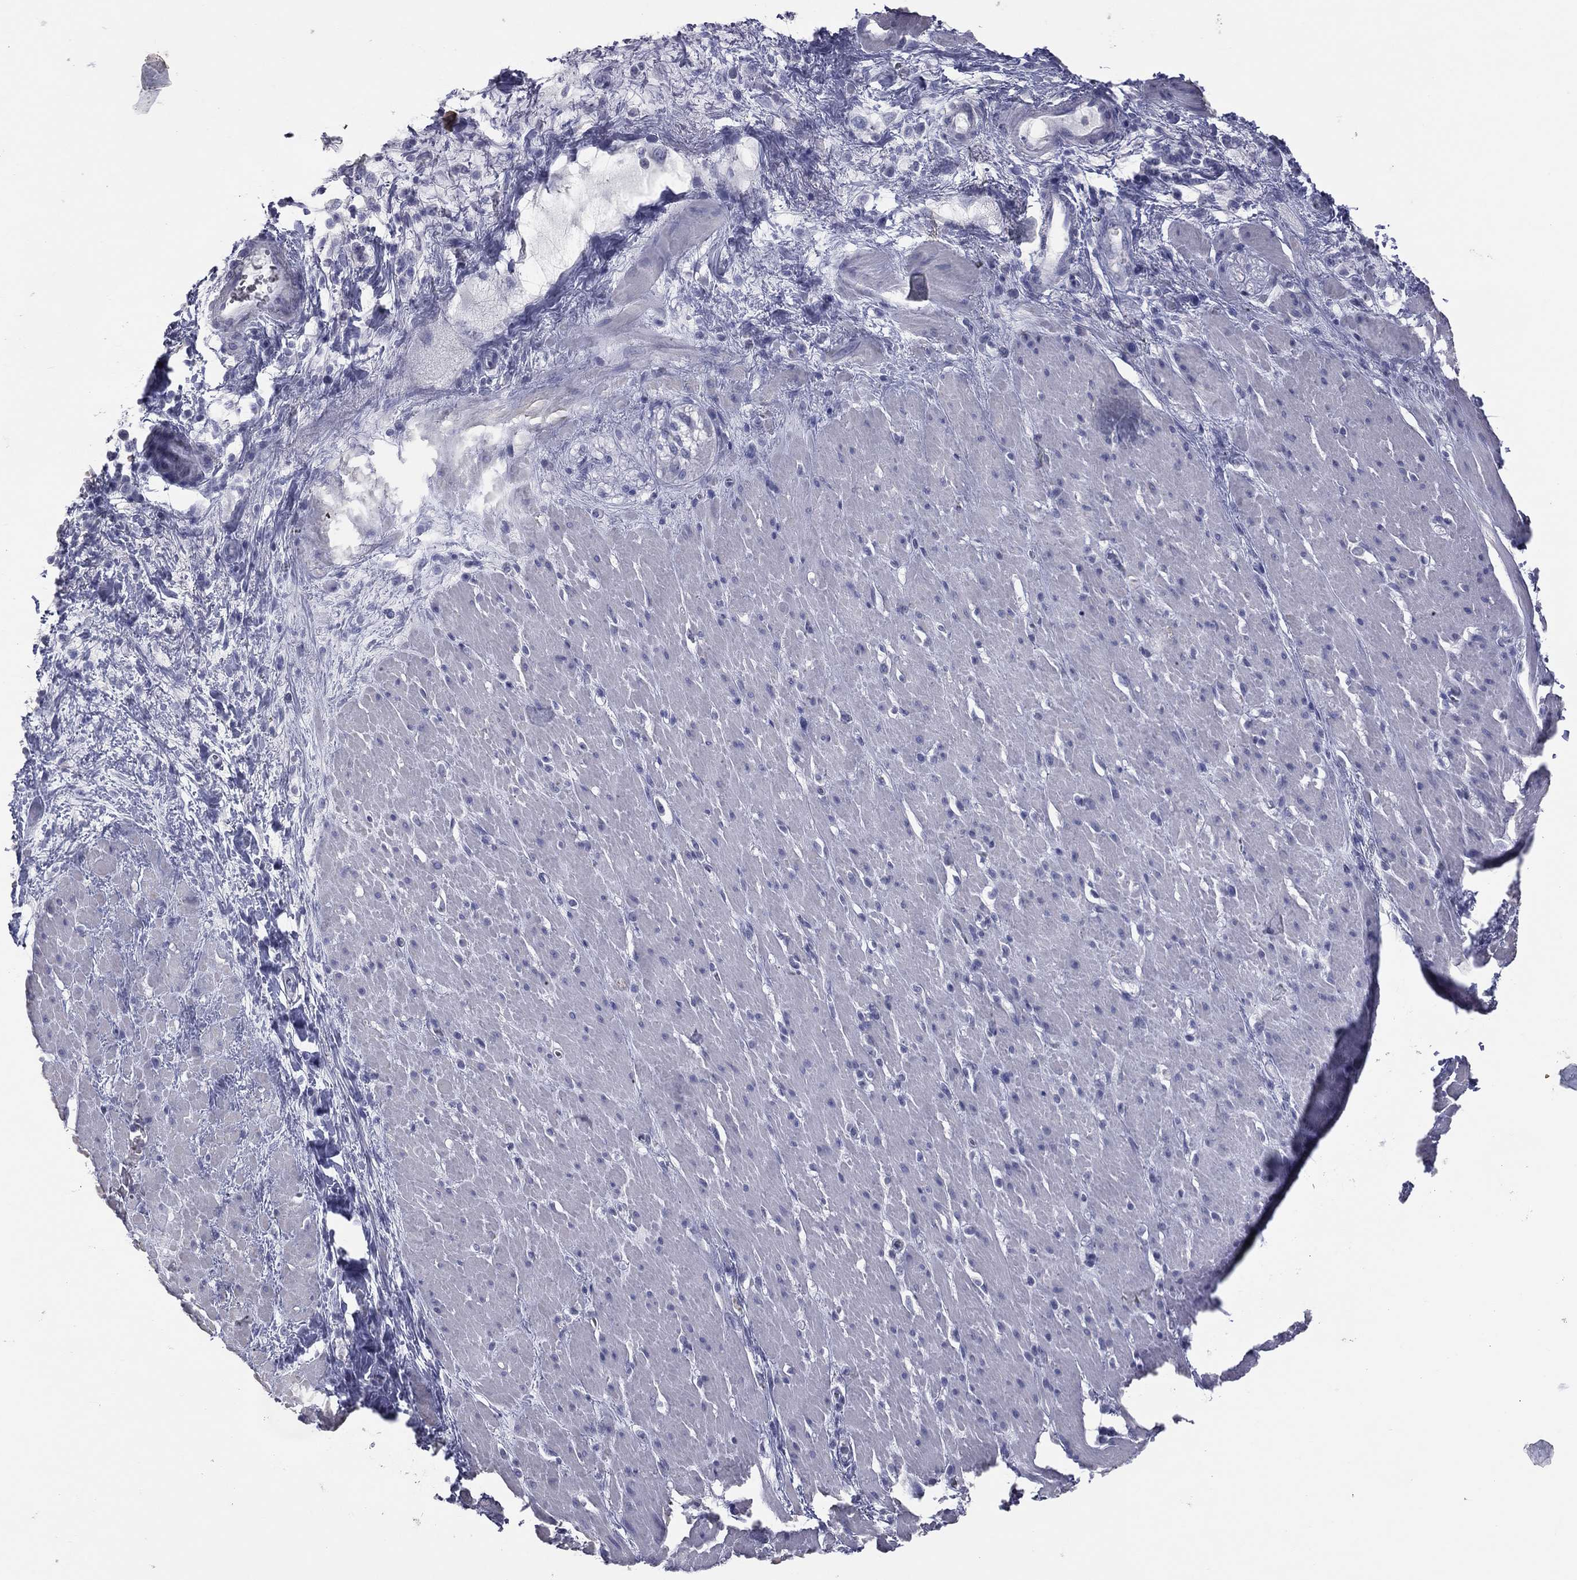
{"staining": {"intensity": "negative", "quantity": "none", "location": "none"}, "tissue": "smooth muscle", "cell_type": "Smooth muscle cells", "image_type": "normal", "snomed": [{"axis": "morphology", "description": "Normal tissue, NOS"}, {"axis": "topography", "description": "Soft tissue"}, {"axis": "topography", "description": "Smooth muscle"}], "caption": "Smooth muscle stained for a protein using immunohistochemistry shows no expression smooth muscle cells.", "gene": "ESX1", "patient": {"sex": "male", "age": 72}}